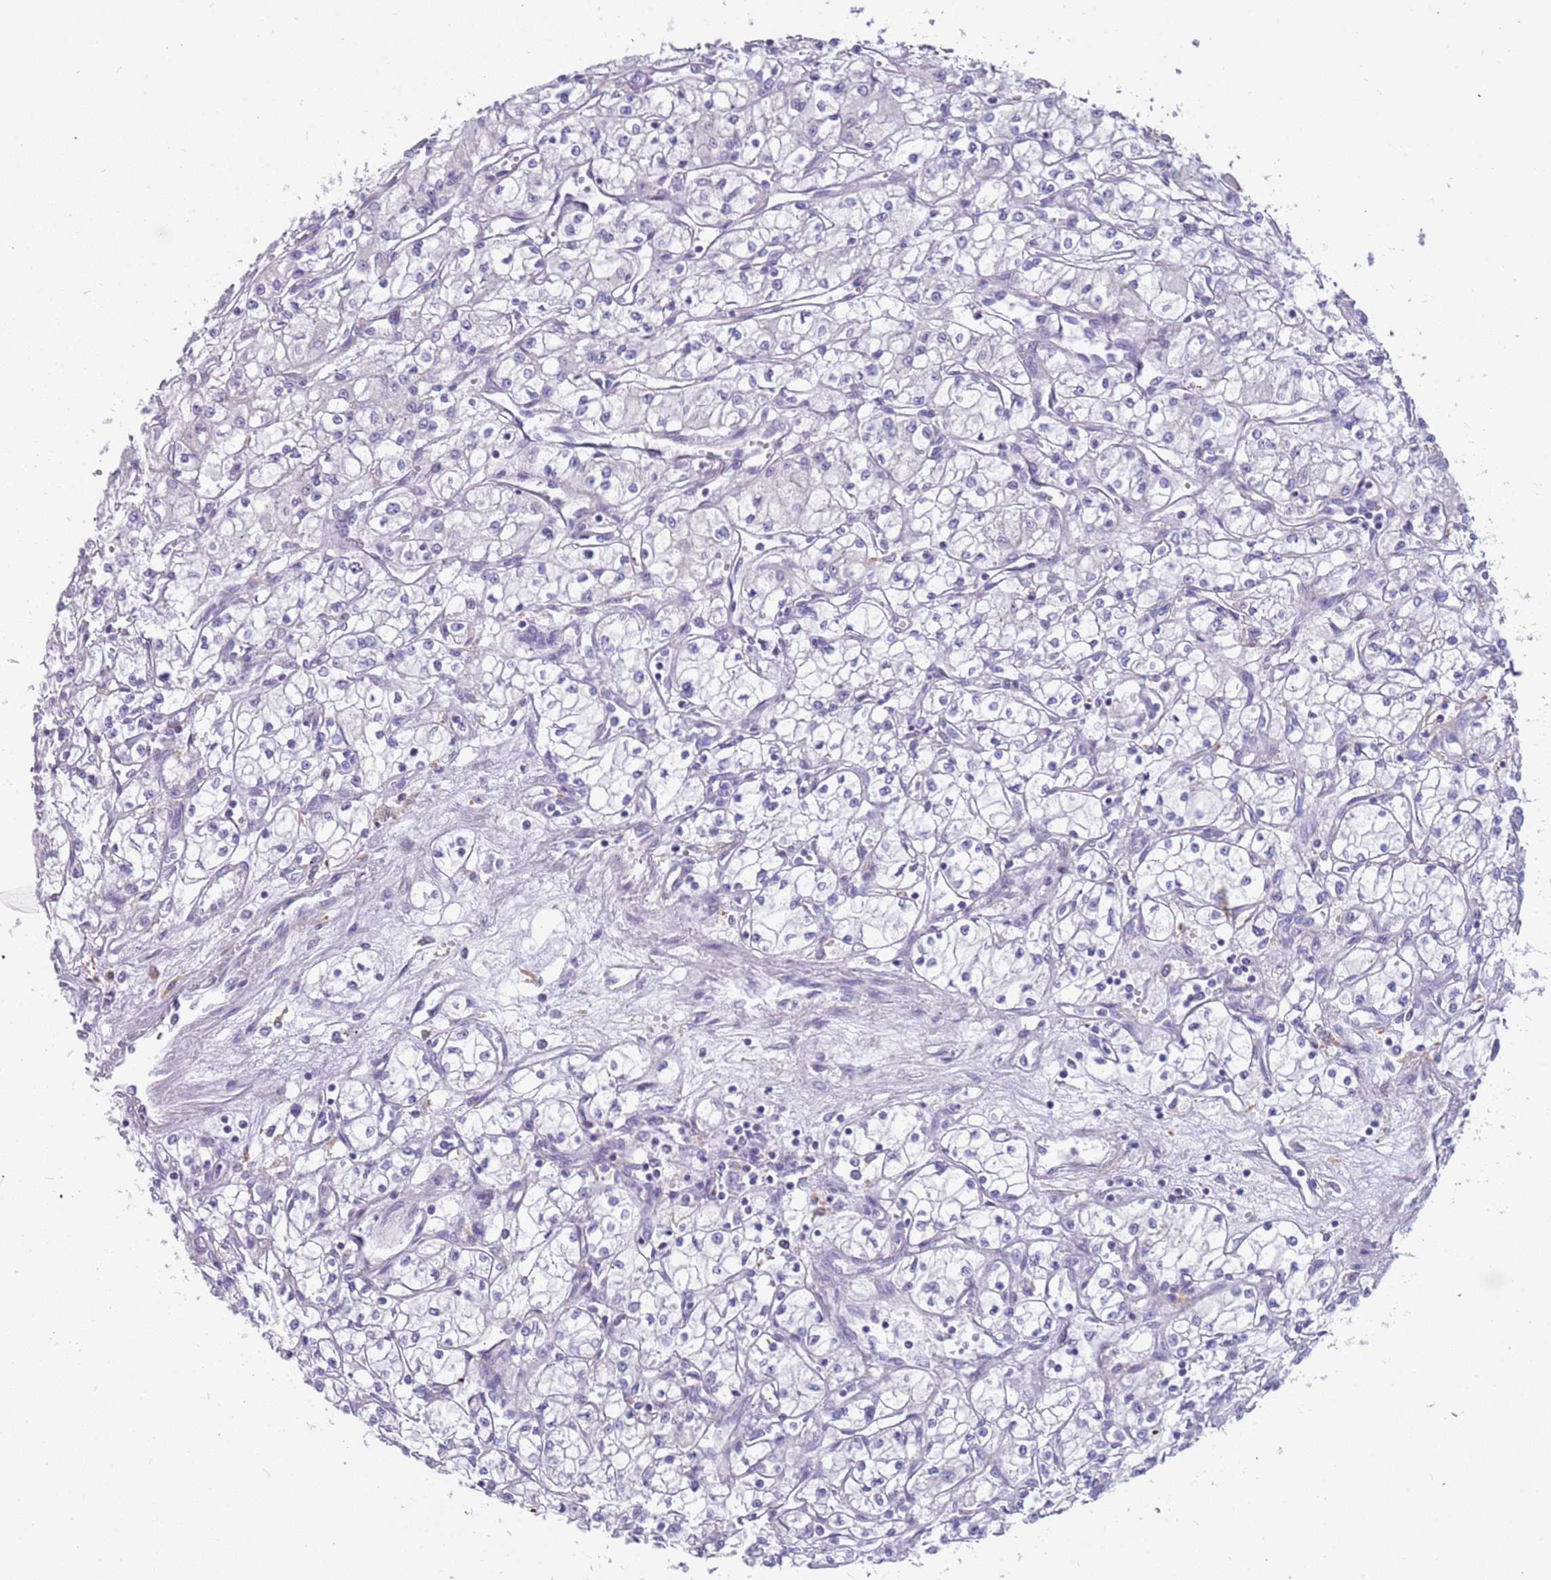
{"staining": {"intensity": "negative", "quantity": "none", "location": "none"}, "tissue": "renal cancer", "cell_type": "Tumor cells", "image_type": "cancer", "snomed": [{"axis": "morphology", "description": "Adenocarcinoma, NOS"}, {"axis": "topography", "description": "Kidney"}], "caption": "Tumor cells show no significant positivity in renal cancer (adenocarcinoma).", "gene": "RHCG", "patient": {"sex": "male", "age": 59}}